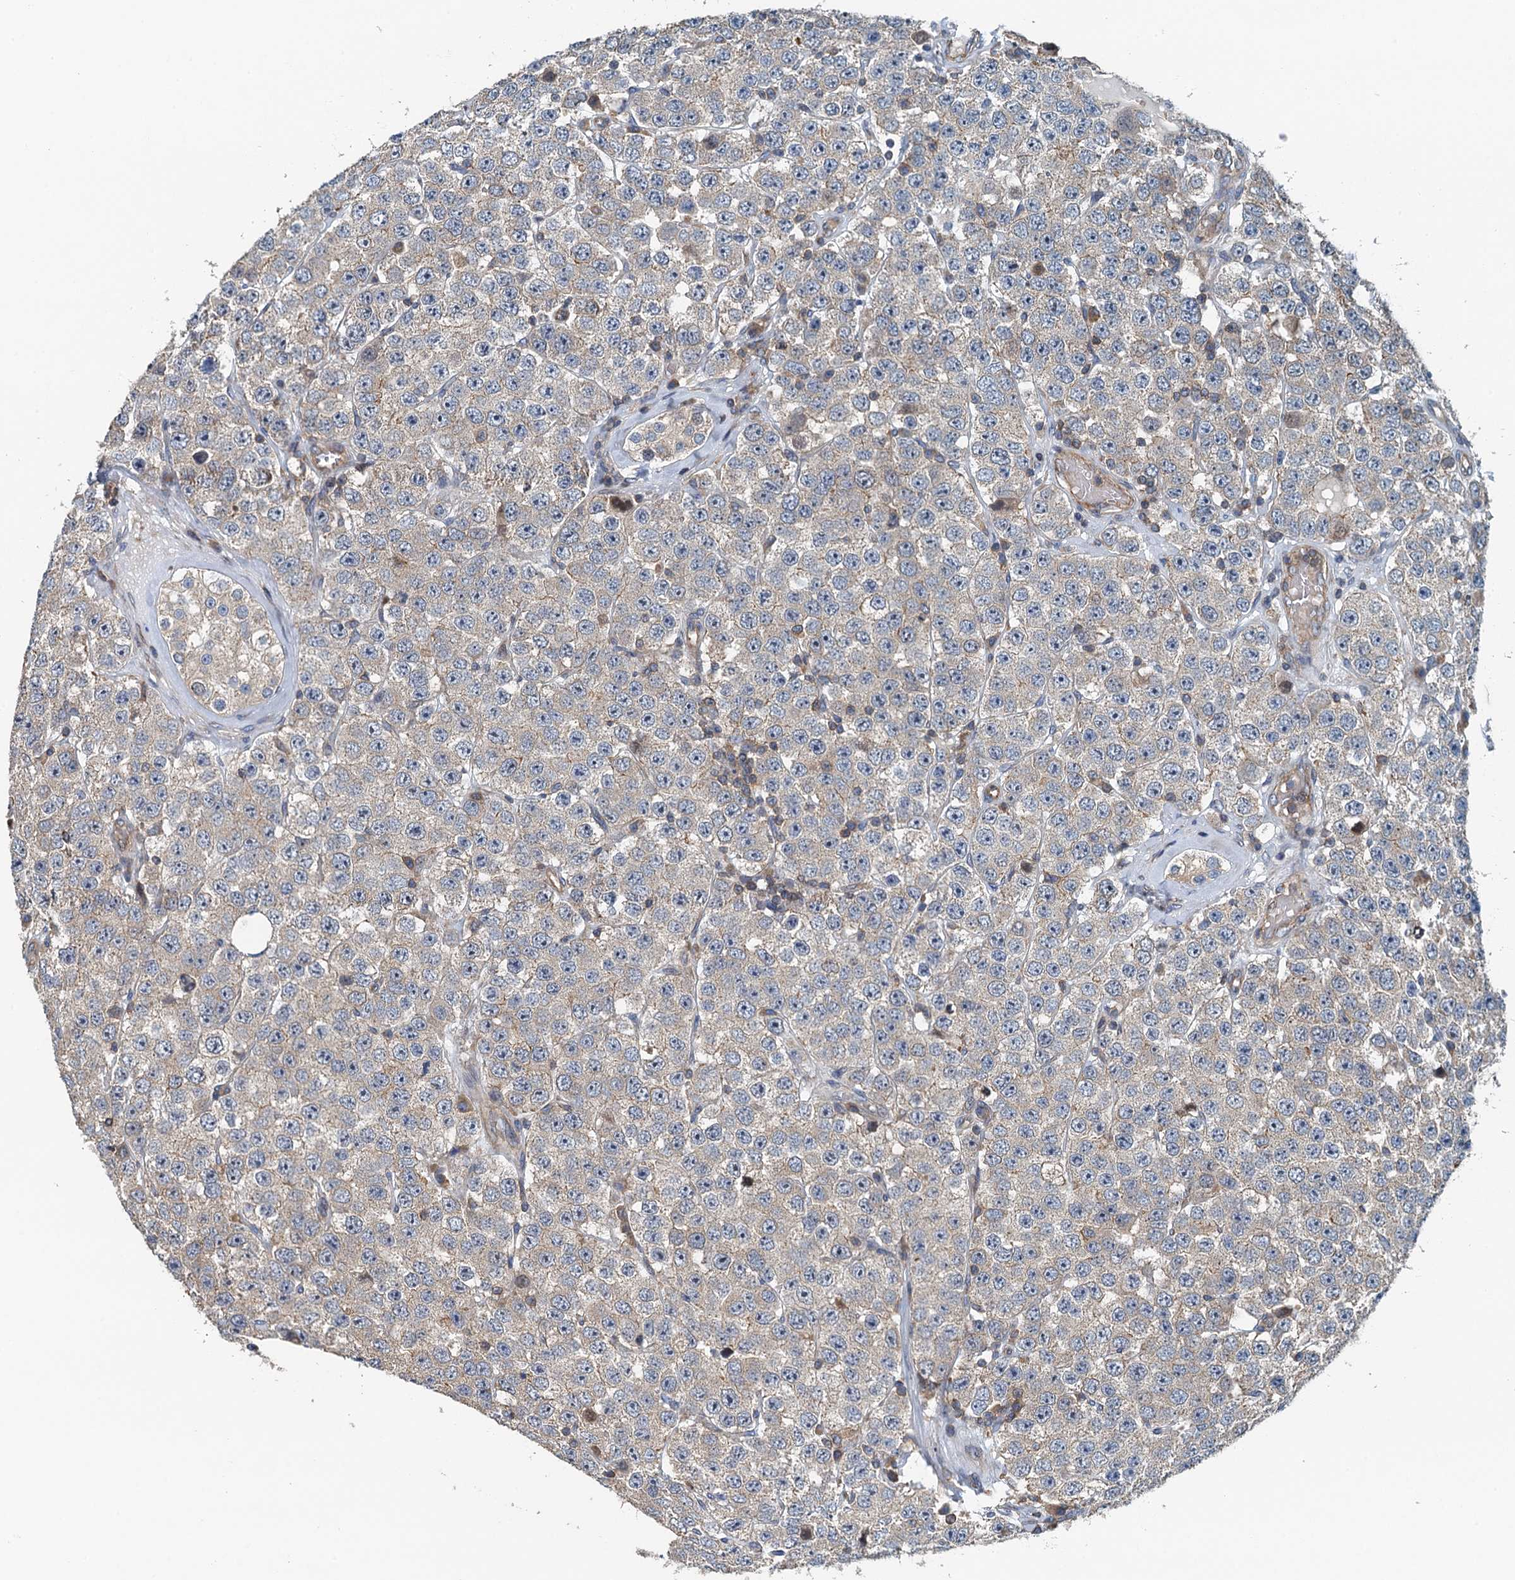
{"staining": {"intensity": "weak", "quantity": "<25%", "location": "cytoplasmic/membranous"}, "tissue": "testis cancer", "cell_type": "Tumor cells", "image_type": "cancer", "snomed": [{"axis": "morphology", "description": "Seminoma, NOS"}, {"axis": "topography", "description": "Testis"}], "caption": "The micrograph shows no staining of tumor cells in testis seminoma.", "gene": "PPP1R14D", "patient": {"sex": "male", "age": 28}}